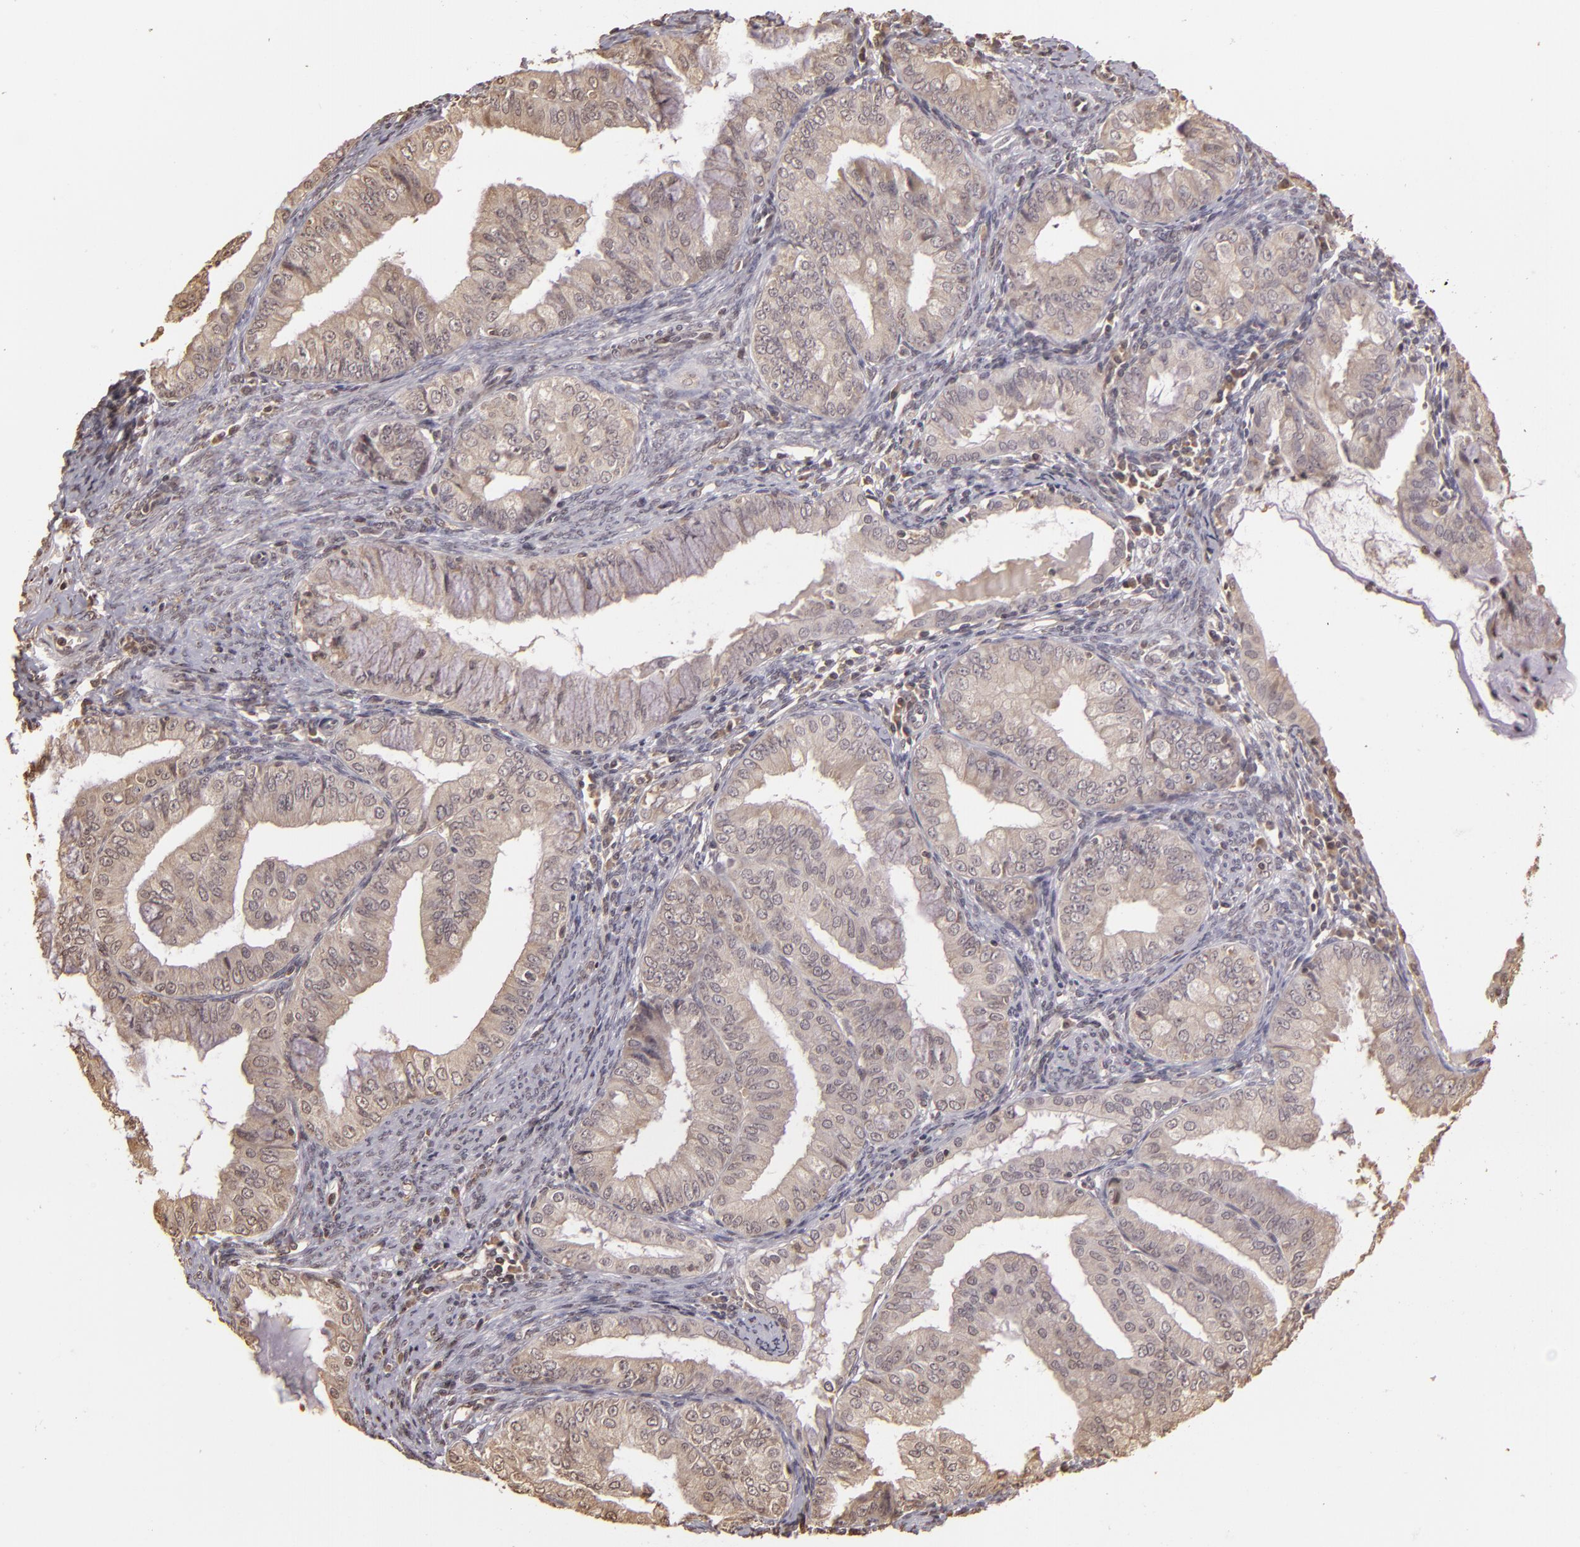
{"staining": {"intensity": "negative", "quantity": "none", "location": "none"}, "tissue": "endometrial cancer", "cell_type": "Tumor cells", "image_type": "cancer", "snomed": [{"axis": "morphology", "description": "Adenocarcinoma, NOS"}, {"axis": "topography", "description": "Endometrium"}], "caption": "DAB immunohistochemical staining of human adenocarcinoma (endometrial) reveals no significant positivity in tumor cells.", "gene": "ARPC2", "patient": {"sex": "female", "age": 76}}